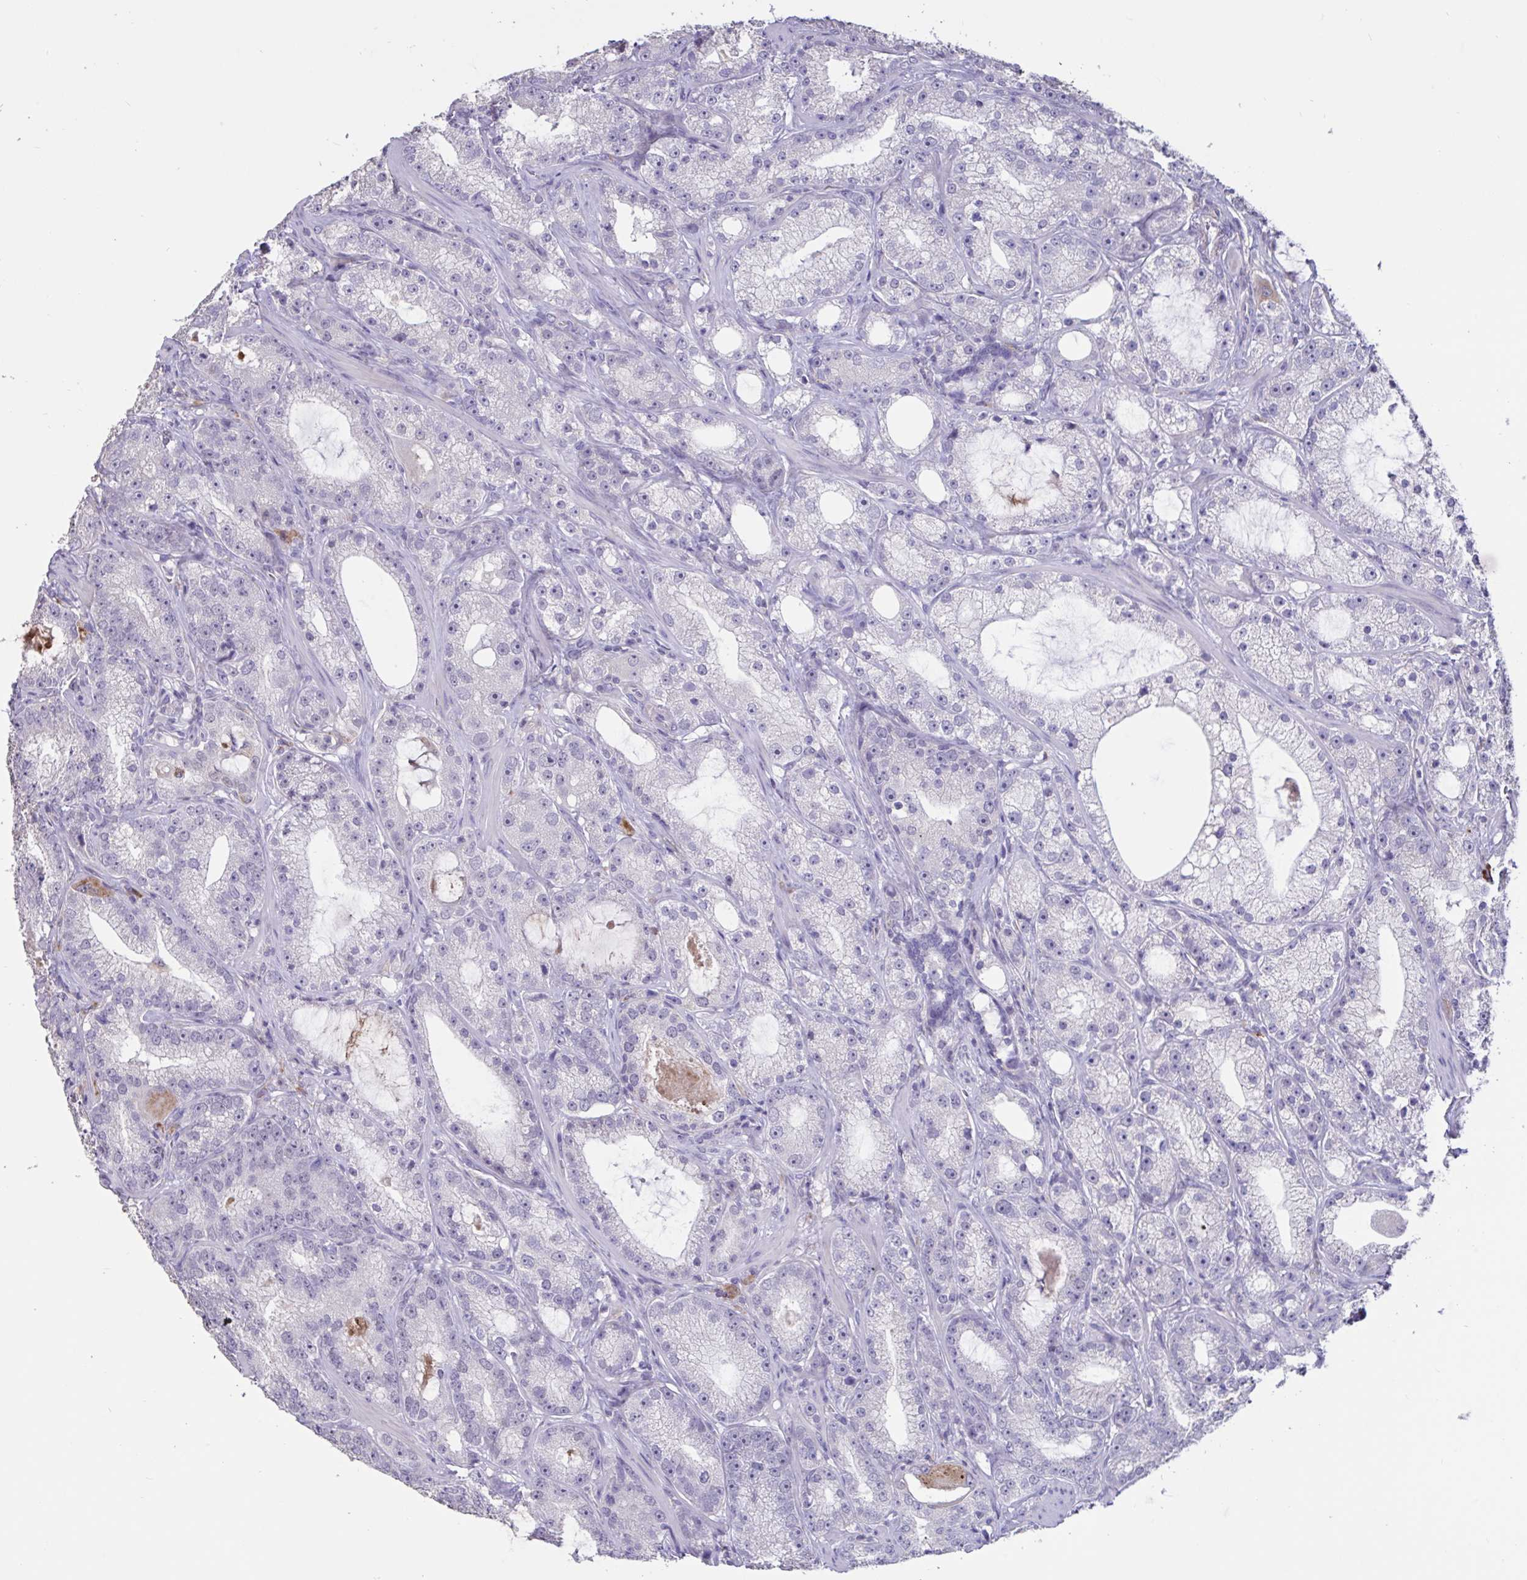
{"staining": {"intensity": "negative", "quantity": "none", "location": "none"}, "tissue": "prostate cancer", "cell_type": "Tumor cells", "image_type": "cancer", "snomed": [{"axis": "morphology", "description": "Adenocarcinoma, High grade"}, {"axis": "topography", "description": "Prostate"}], "caption": "Immunohistochemistry micrograph of prostate adenocarcinoma (high-grade) stained for a protein (brown), which displays no staining in tumor cells.", "gene": "DDX39A", "patient": {"sex": "male", "age": 65}}